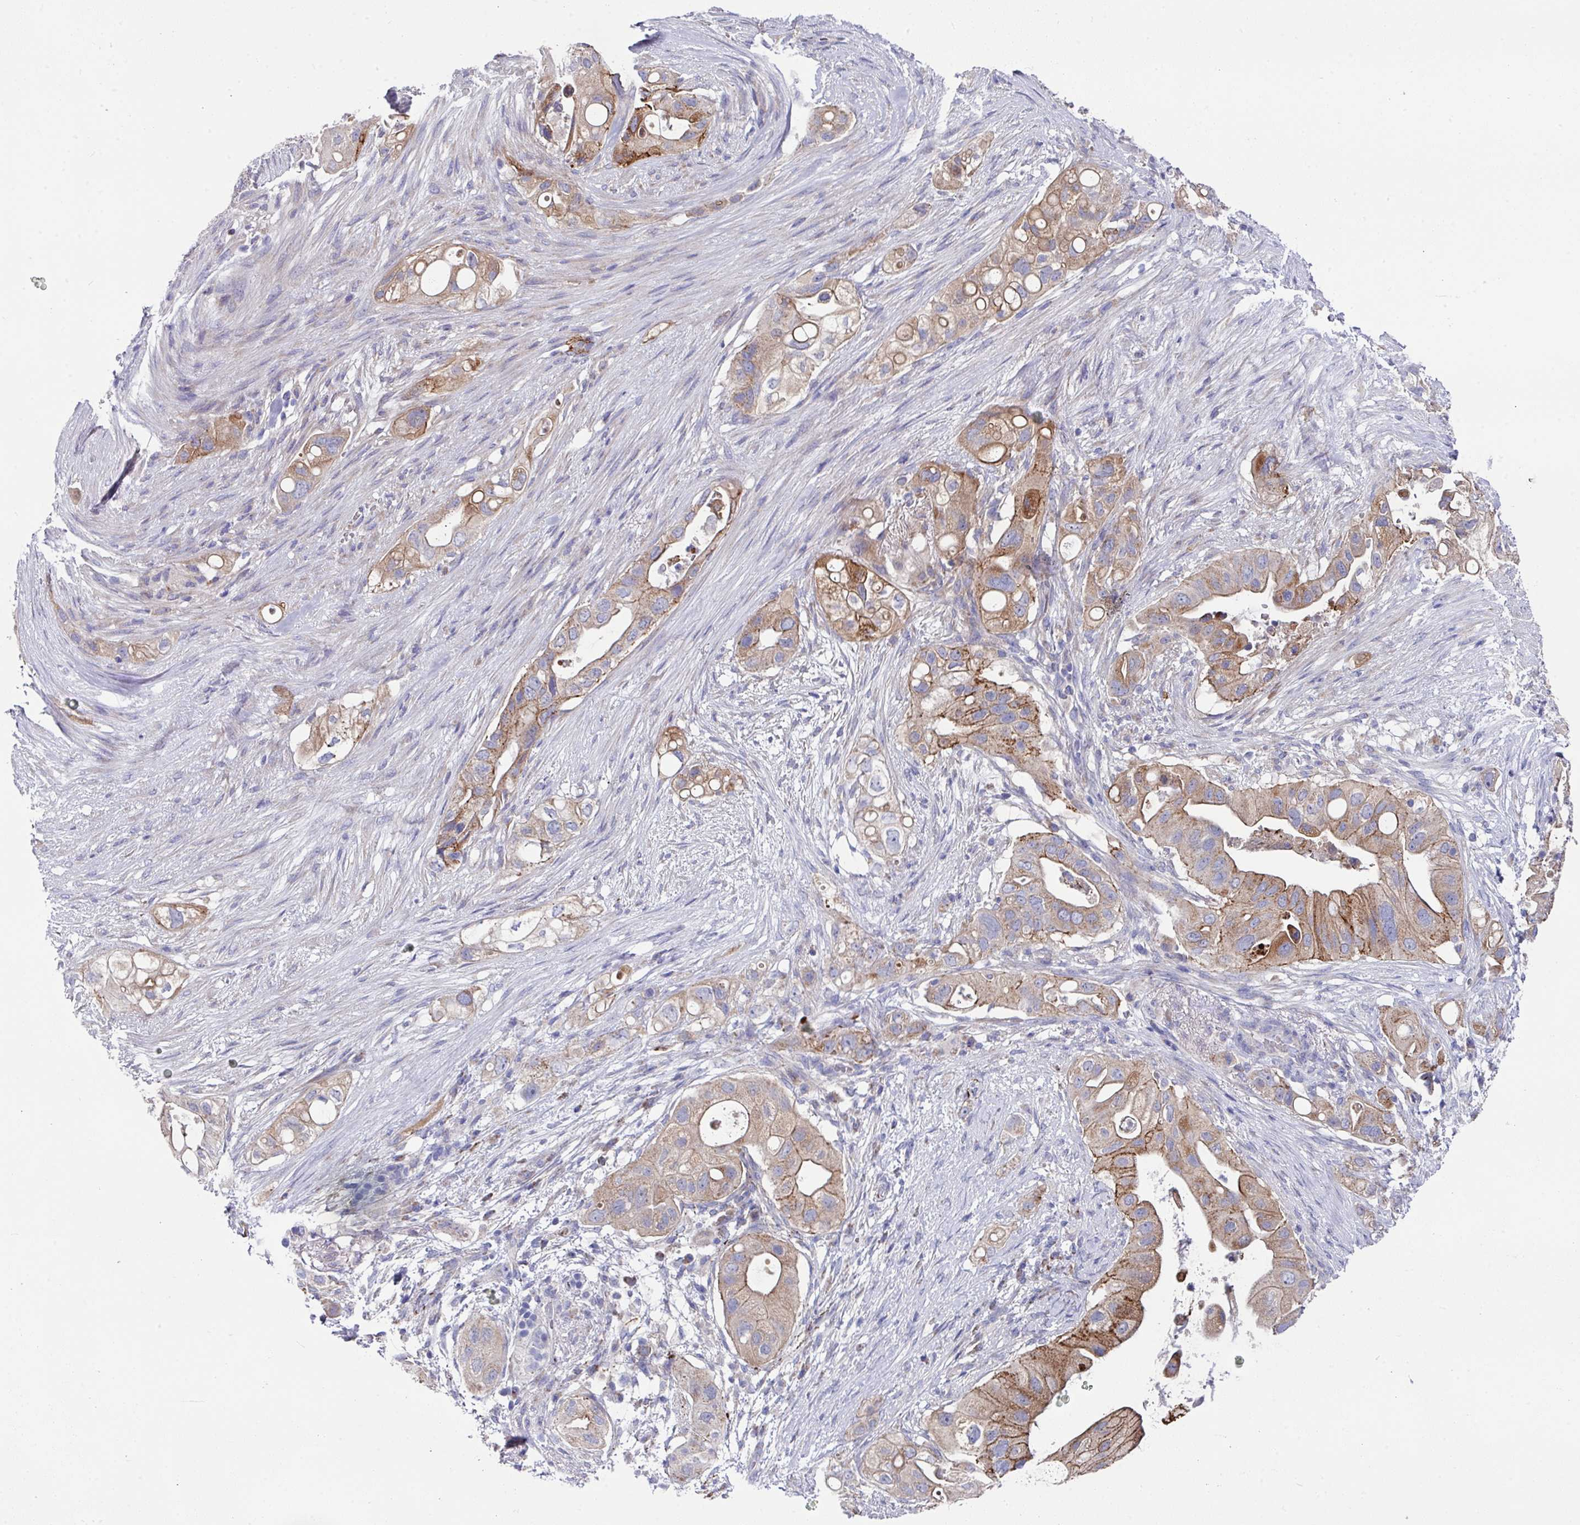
{"staining": {"intensity": "moderate", "quantity": ">75%", "location": "cytoplasmic/membranous"}, "tissue": "pancreatic cancer", "cell_type": "Tumor cells", "image_type": "cancer", "snomed": [{"axis": "morphology", "description": "Adenocarcinoma, NOS"}, {"axis": "topography", "description": "Pancreas"}], "caption": "Immunohistochemical staining of human pancreatic adenocarcinoma exhibits medium levels of moderate cytoplasmic/membranous protein staining in approximately >75% of tumor cells.", "gene": "CLDN1", "patient": {"sex": "female", "age": 72}}